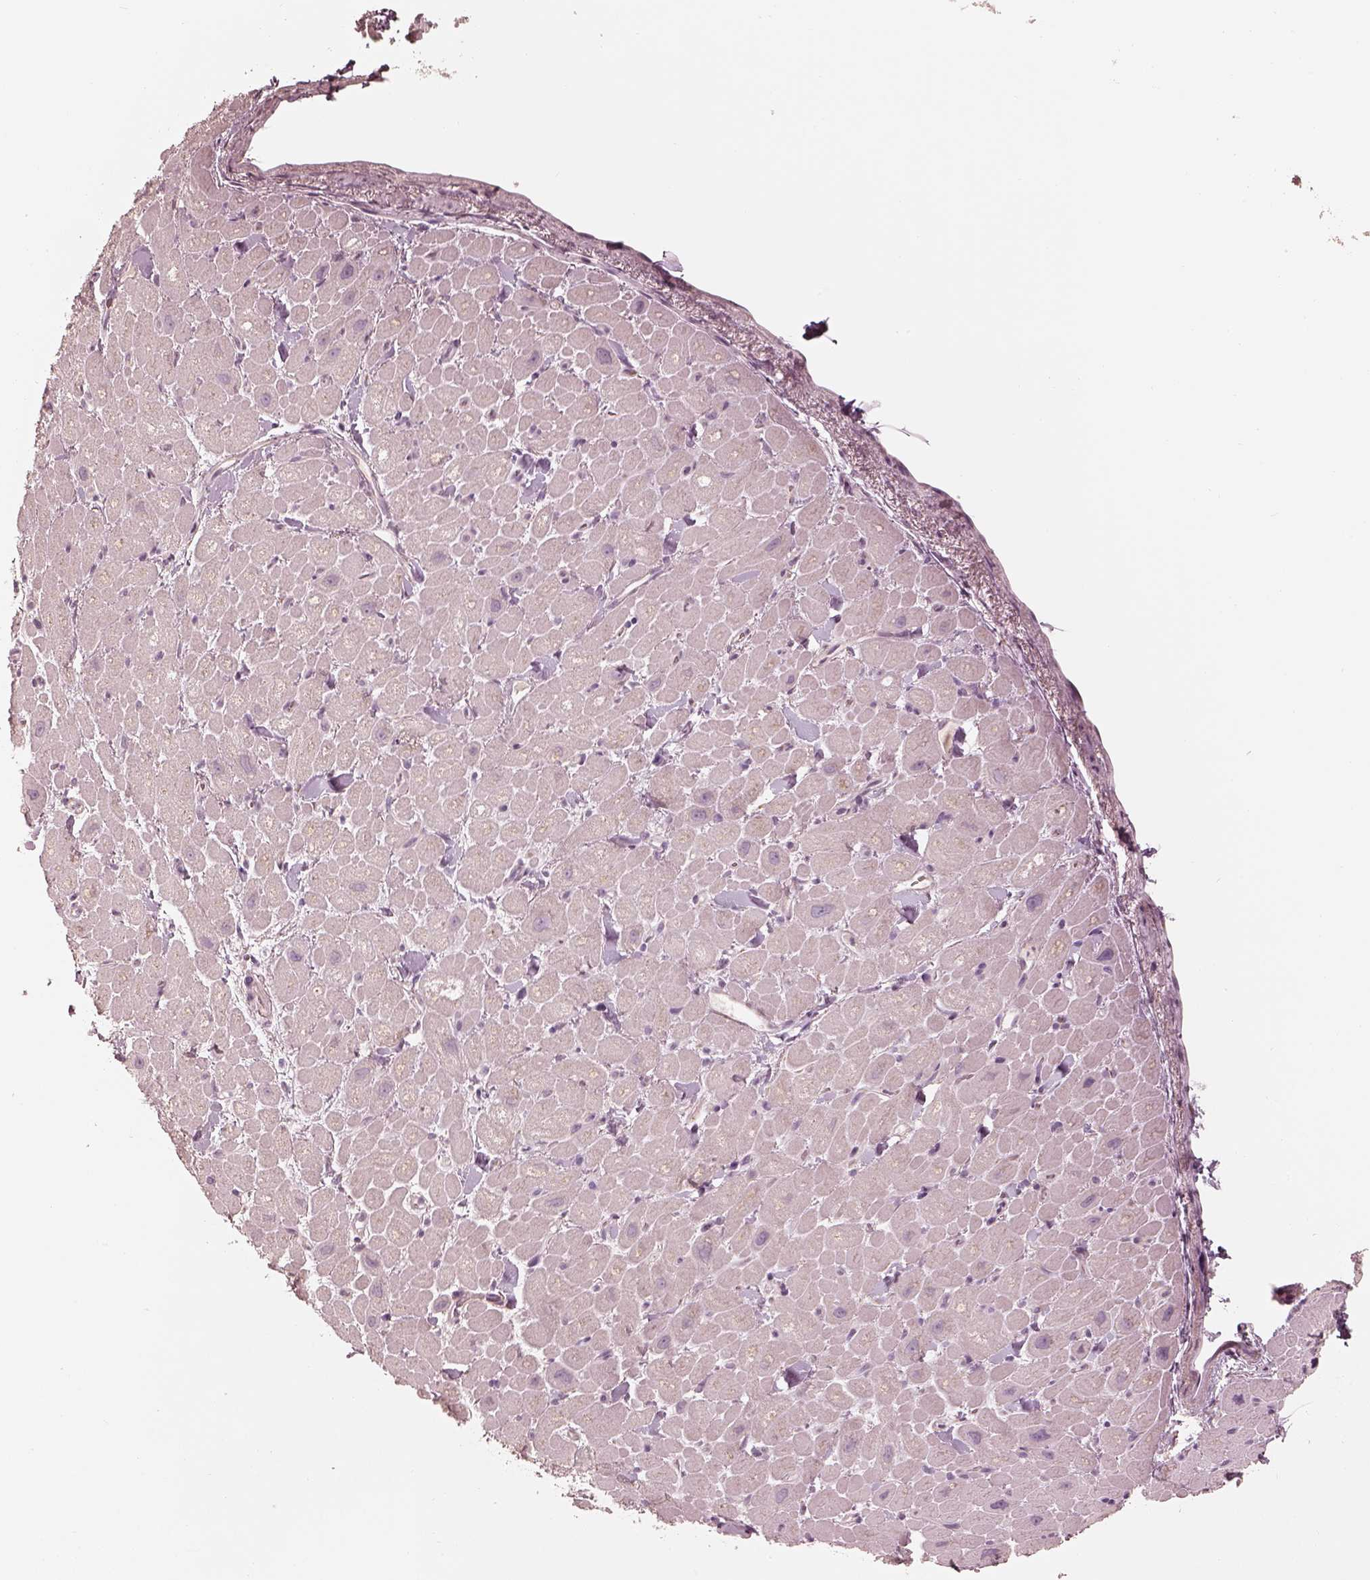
{"staining": {"intensity": "weak", "quantity": "<25%", "location": "cytoplasmic/membranous"}, "tissue": "heart muscle", "cell_type": "Cardiomyocytes", "image_type": "normal", "snomed": [{"axis": "morphology", "description": "Normal tissue, NOS"}, {"axis": "topography", "description": "Heart"}], "caption": "IHC photomicrograph of normal heart muscle: human heart muscle stained with DAB (3,3'-diaminobenzidine) exhibits no significant protein expression in cardiomyocytes.", "gene": "ANKLE1", "patient": {"sex": "male", "age": 60}}